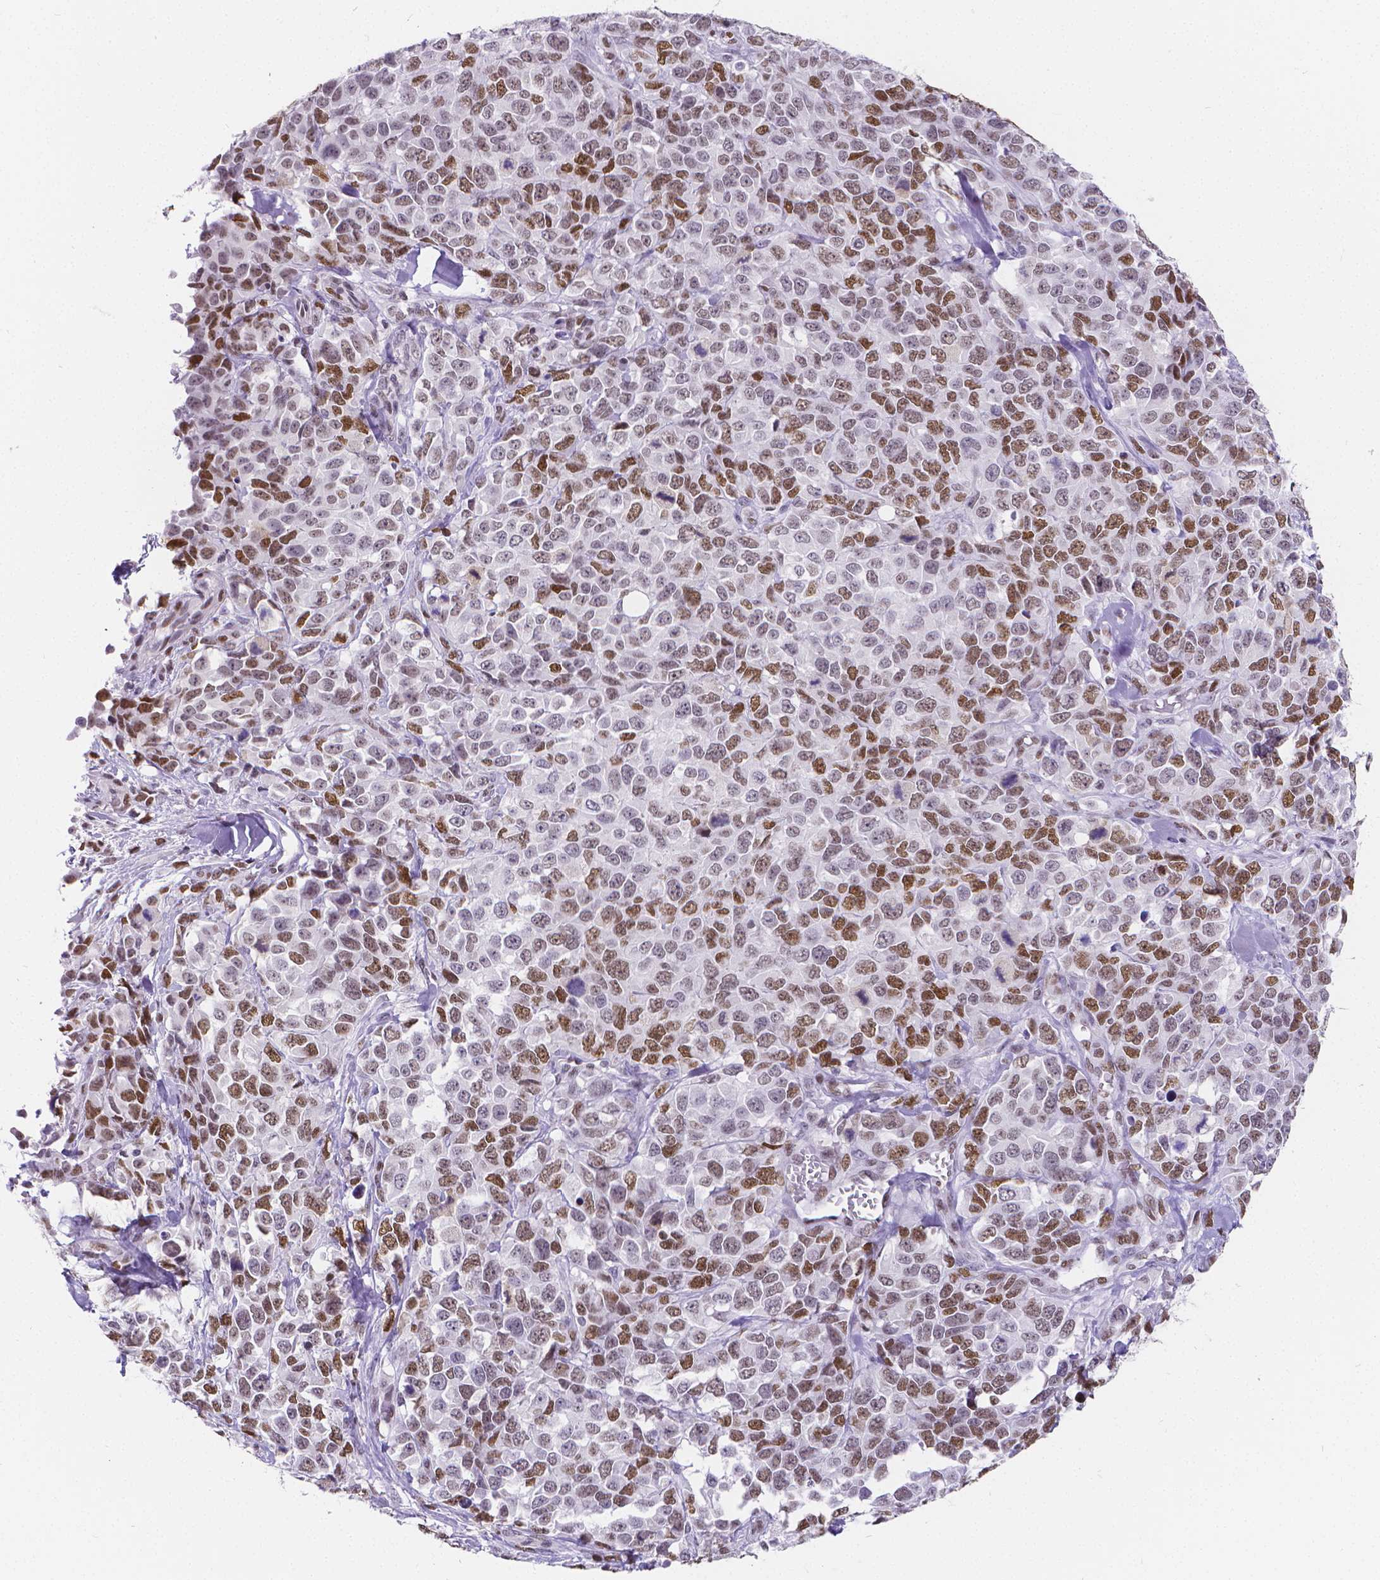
{"staining": {"intensity": "moderate", "quantity": "25%-75%", "location": "nuclear"}, "tissue": "melanoma", "cell_type": "Tumor cells", "image_type": "cancer", "snomed": [{"axis": "morphology", "description": "Malignant melanoma, Metastatic site"}, {"axis": "topography", "description": "Skin"}], "caption": "Protein staining by immunohistochemistry displays moderate nuclear staining in about 25%-75% of tumor cells in malignant melanoma (metastatic site). (Brightfield microscopy of DAB IHC at high magnification).", "gene": "MEF2C", "patient": {"sex": "male", "age": 84}}